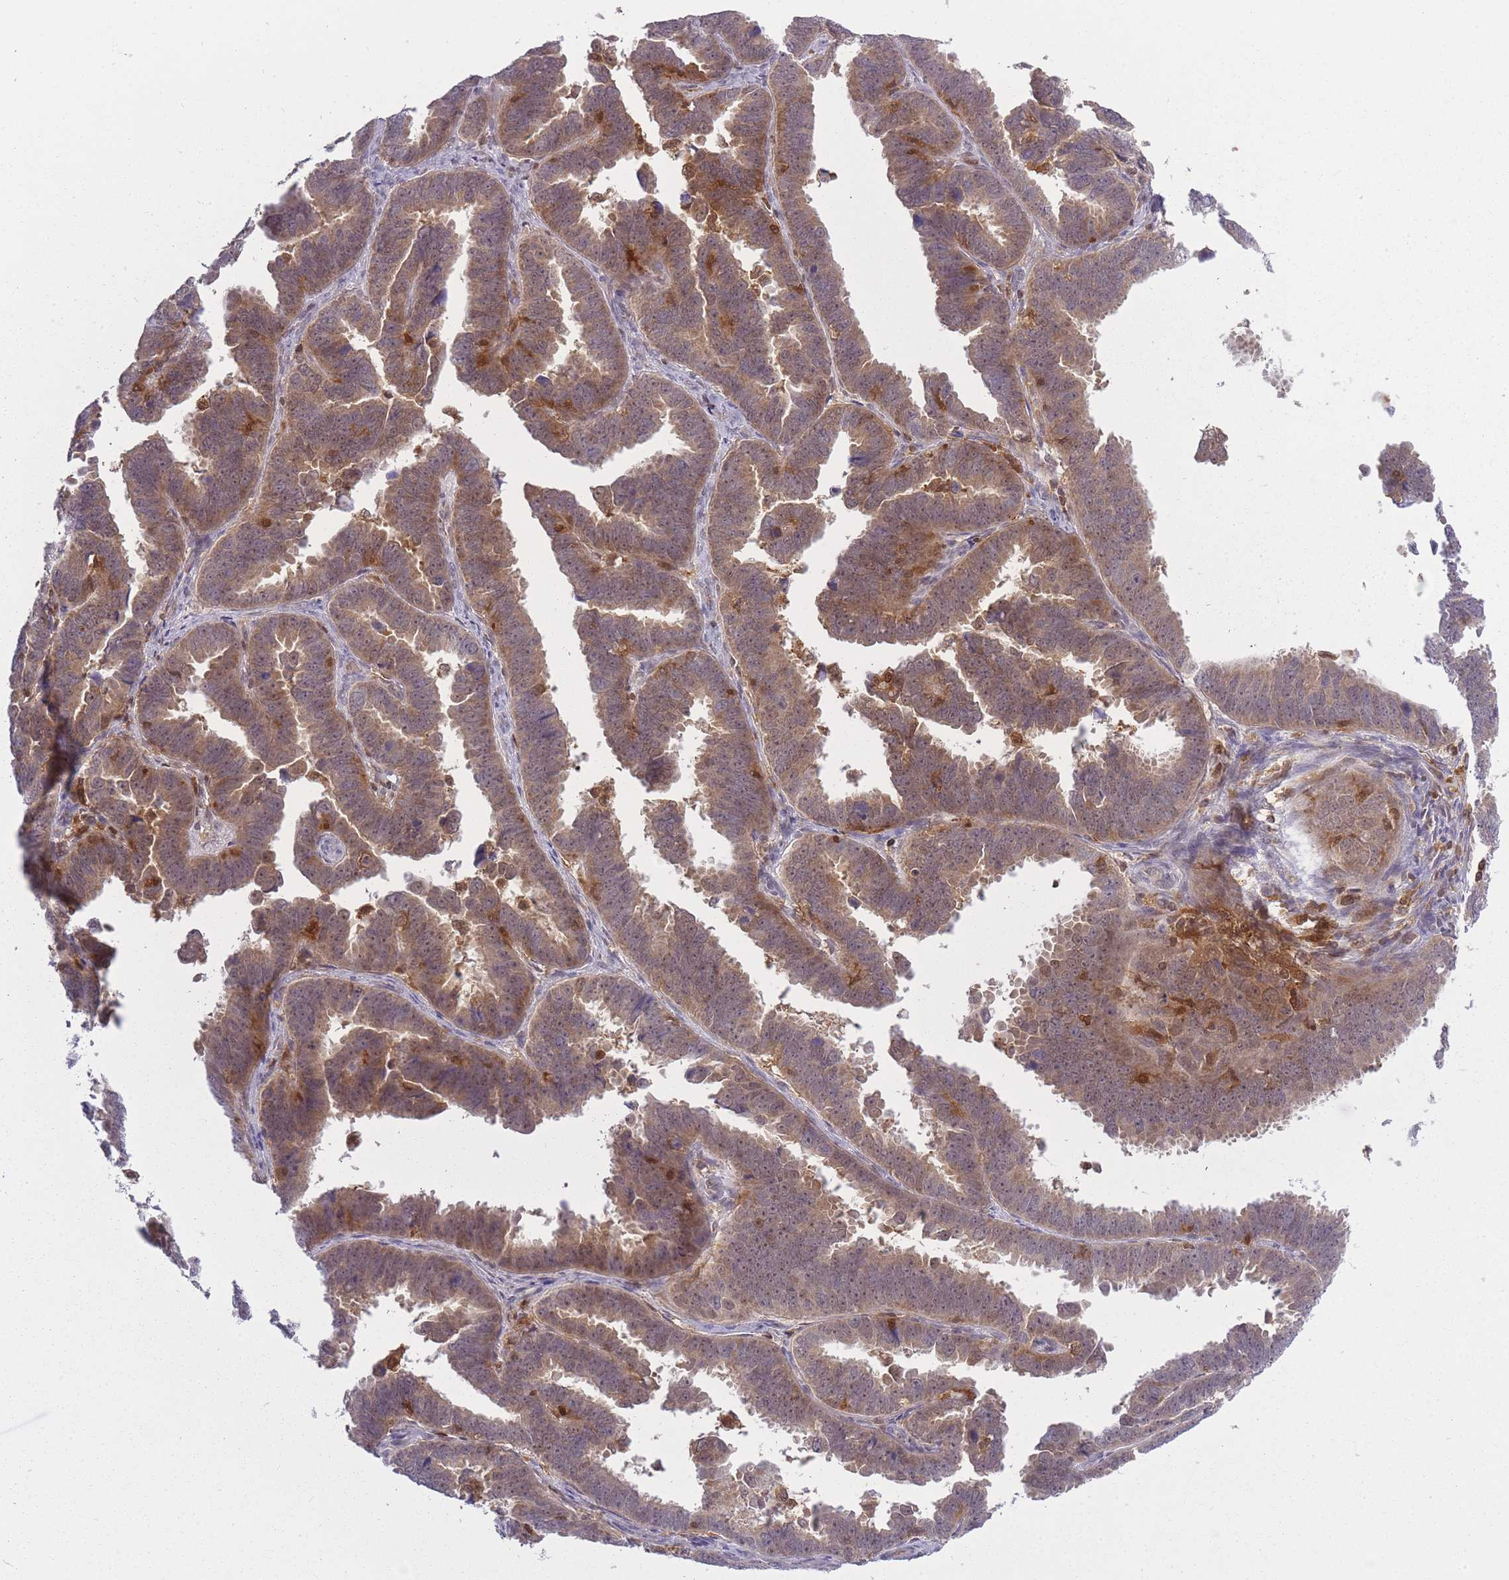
{"staining": {"intensity": "moderate", "quantity": "25%-75%", "location": "cytoplasmic/membranous,nuclear"}, "tissue": "endometrial cancer", "cell_type": "Tumor cells", "image_type": "cancer", "snomed": [{"axis": "morphology", "description": "Adenocarcinoma, NOS"}, {"axis": "topography", "description": "Endometrium"}], "caption": "Moderate cytoplasmic/membranous and nuclear staining is present in about 25%-75% of tumor cells in adenocarcinoma (endometrial).", "gene": "CXorf38", "patient": {"sex": "female", "age": 75}}